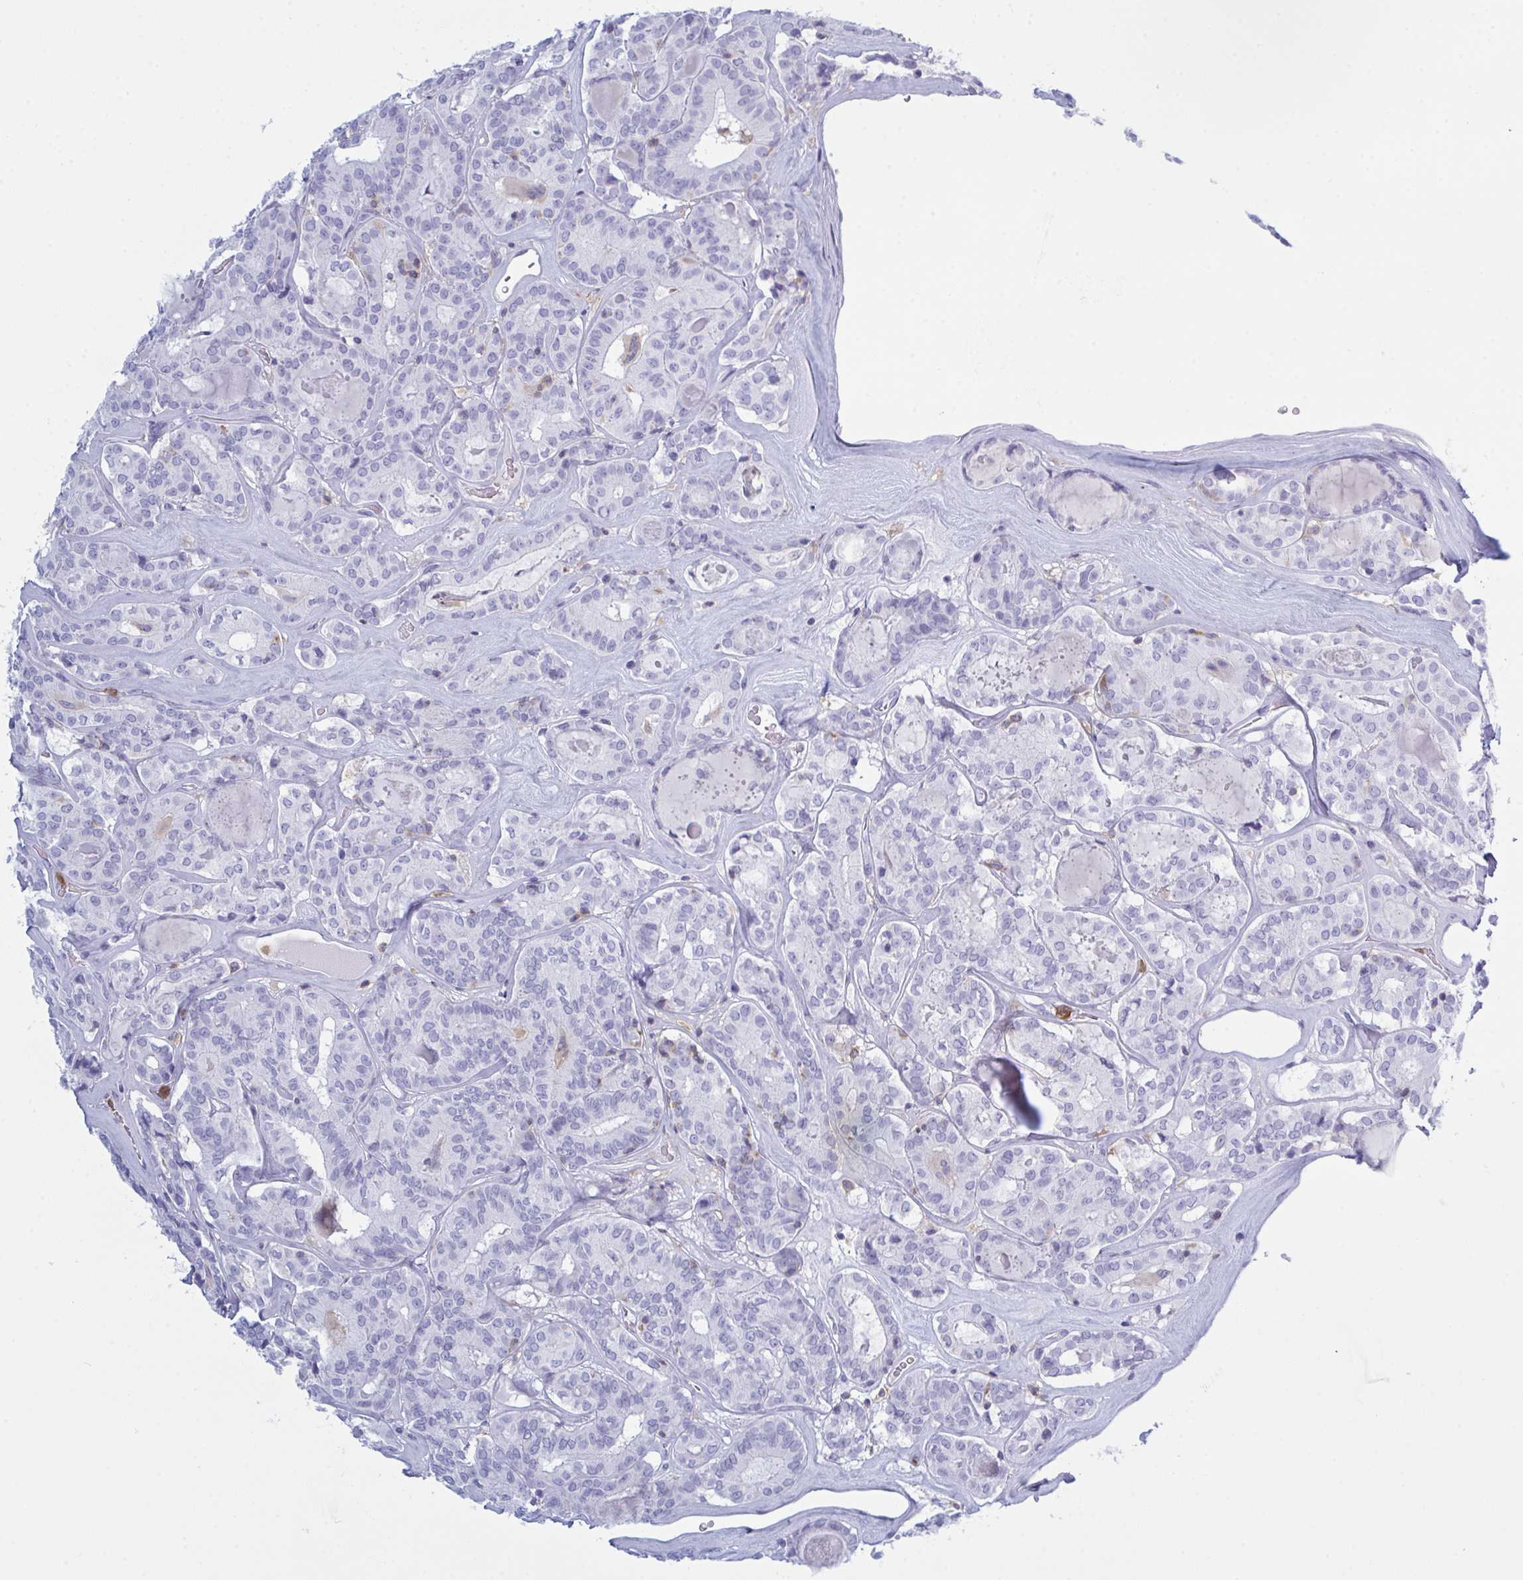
{"staining": {"intensity": "negative", "quantity": "none", "location": "none"}, "tissue": "thyroid cancer", "cell_type": "Tumor cells", "image_type": "cancer", "snomed": [{"axis": "morphology", "description": "Papillary adenocarcinoma, NOS"}, {"axis": "topography", "description": "Thyroid gland"}], "caption": "Immunohistochemistry histopathology image of neoplastic tissue: human papillary adenocarcinoma (thyroid) stained with DAB (3,3'-diaminobenzidine) shows no significant protein staining in tumor cells.", "gene": "MYO1F", "patient": {"sex": "female", "age": 72}}